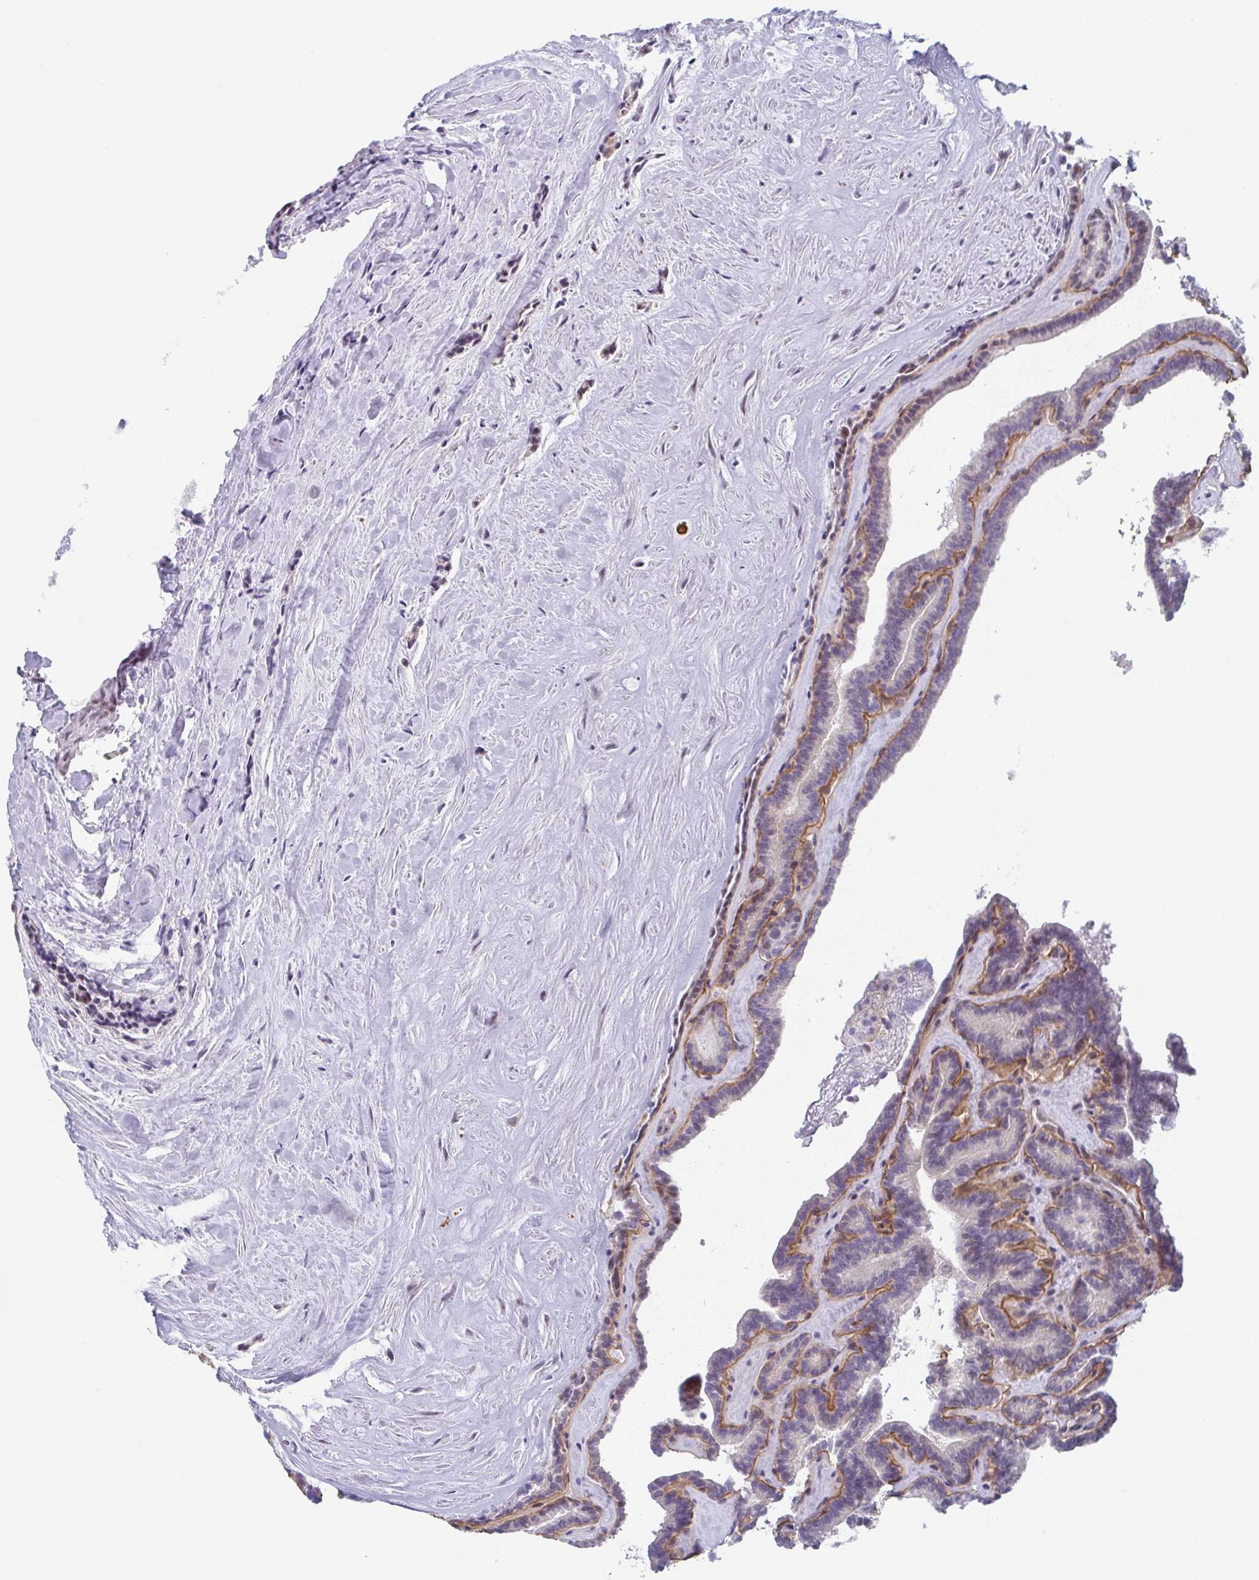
{"staining": {"intensity": "weak", "quantity": "<25%", "location": "nuclear"}, "tissue": "thyroid cancer", "cell_type": "Tumor cells", "image_type": "cancer", "snomed": [{"axis": "morphology", "description": "Papillary adenocarcinoma, NOS"}, {"axis": "topography", "description": "Thyroid gland"}], "caption": "Immunohistochemistry (IHC) micrograph of neoplastic tissue: thyroid cancer stained with DAB (3,3'-diaminobenzidine) displays no significant protein staining in tumor cells.", "gene": "EXOSC7", "patient": {"sex": "female", "age": 21}}